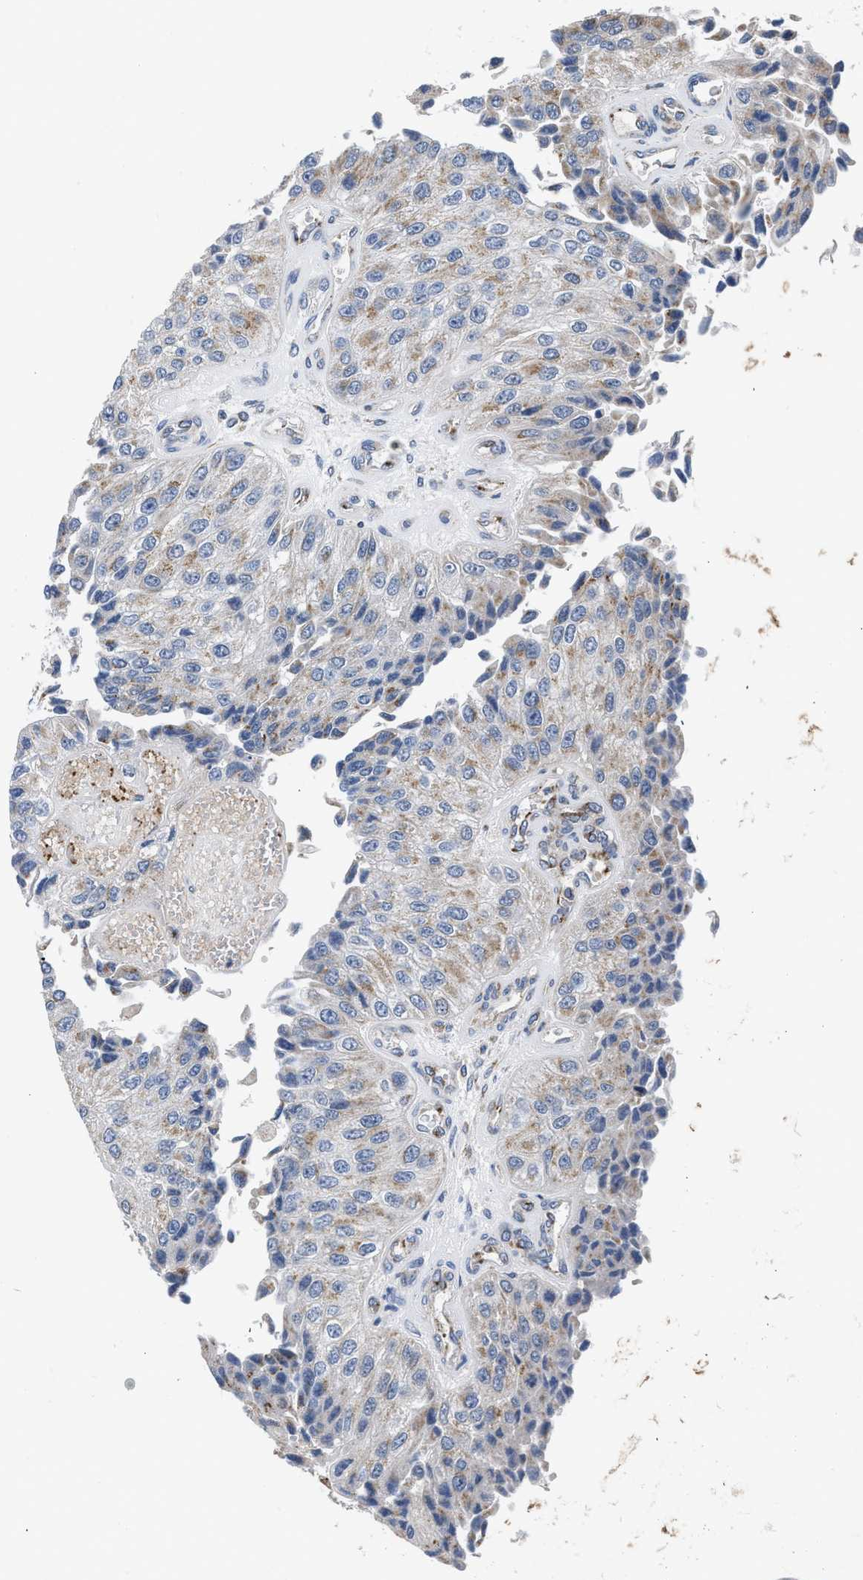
{"staining": {"intensity": "moderate", "quantity": "<25%", "location": "cytoplasmic/membranous"}, "tissue": "urothelial cancer", "cell_type": "Tumor cells", "image_type": "cancer", "snomed": [{"axis": "morphology", "description": "Urothelial carcinoma, High grade"}, {"axis": "topography", "description": "Kidney"}, {"axis": "topography", "description": "Urinary bladder"}], "caption": "Protein analysis of urothelial cancer tissue demonstrates moderate cytoplasmic/membranous positivity in about <25% of tumor cells.", "gene": "PIM1", "patient": {"sex": "male", "age": 77}}